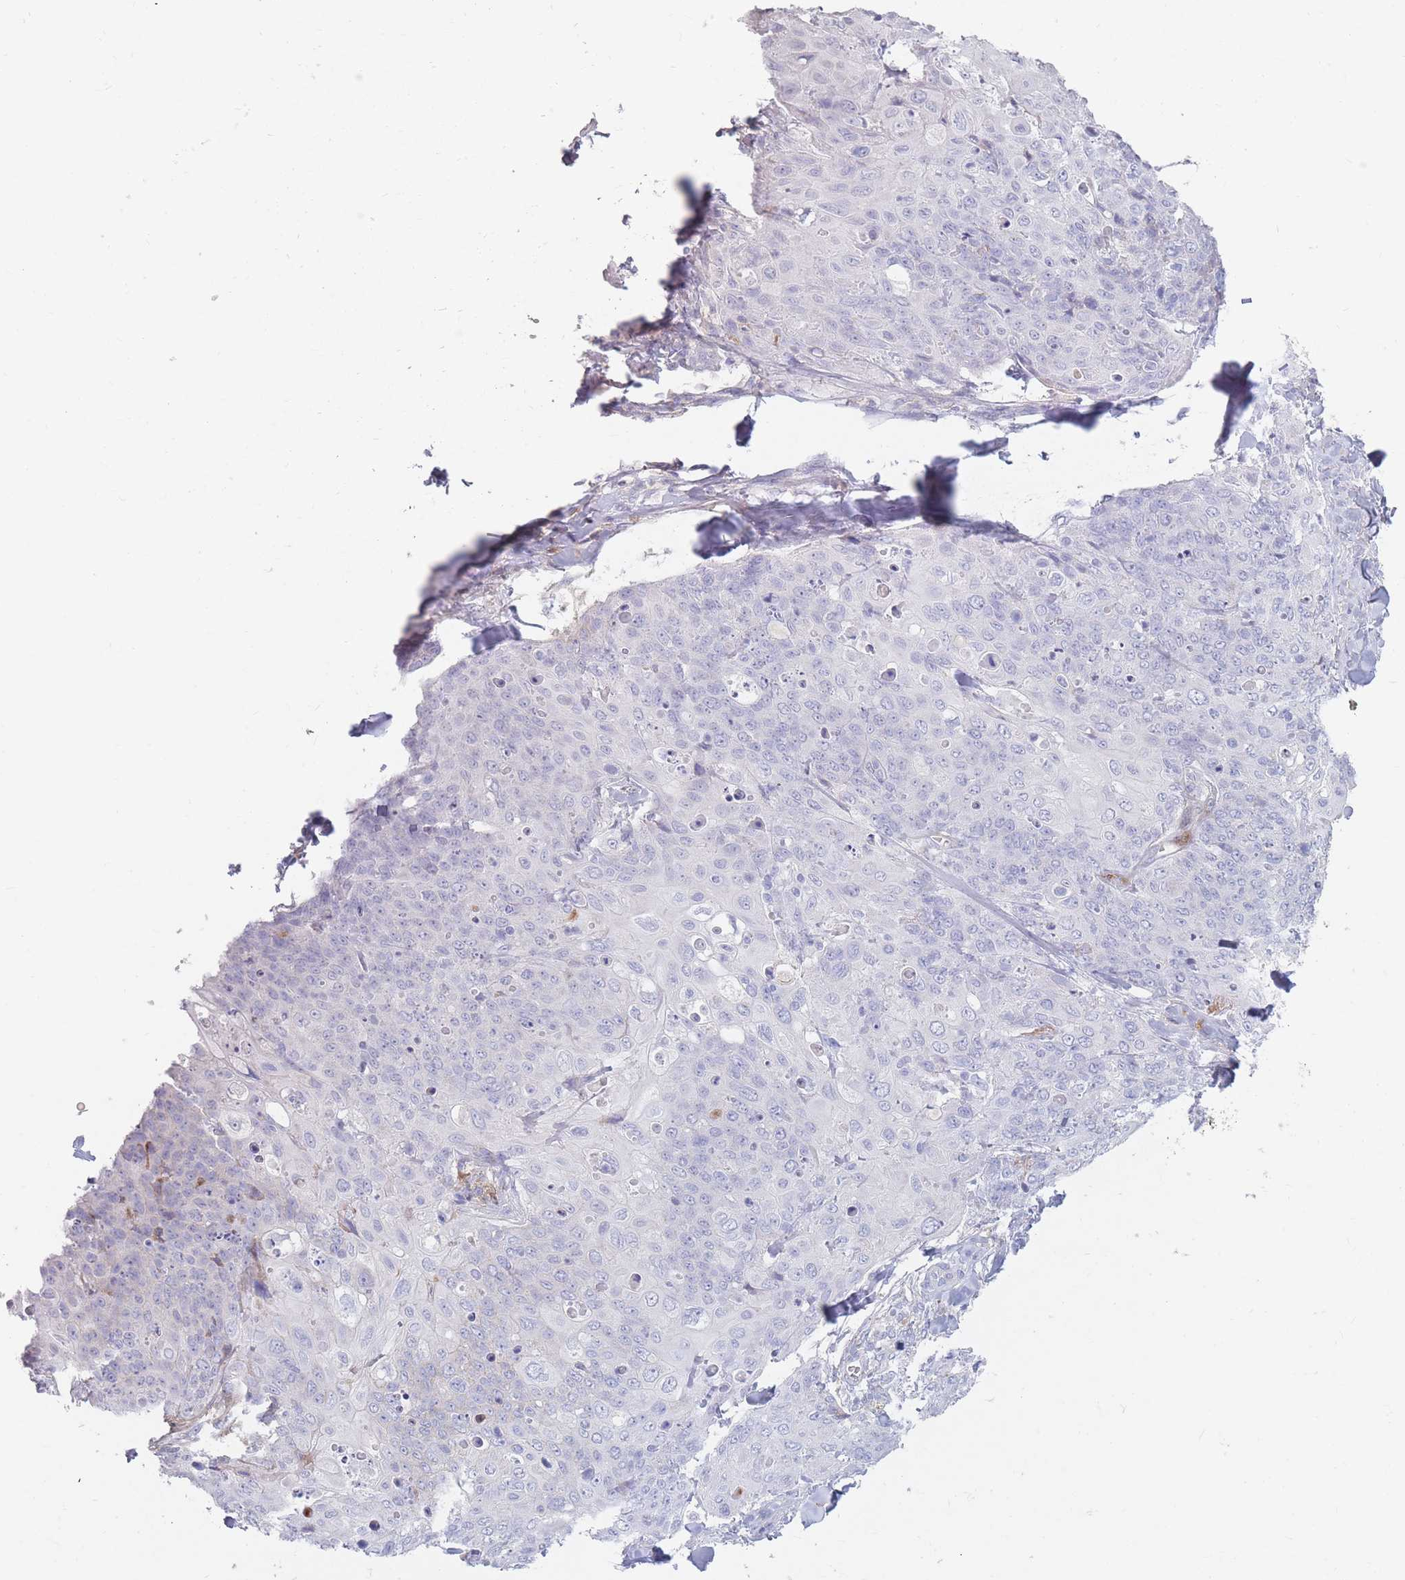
{"staining": {"intensity": "negative", "quantity": "none", "location": "none"}, "tissue": "skin cancer", "cell_type": "Tumor cells", "image_type": "cancer", "snomed": [{"axis": "morphology", "description": "Squamous cell carcinoma, NOS"}, {"axis": "topography", "description": "Skin"}, {"axis": "topography", "description": "Vulva"}], "caption": "Image shows no protein positivity in tumor cells of skin cancer (squamous cell carcinoma) tissue.", "gene": "PRG4", "patient": {"sex": "female", "age": 85}}